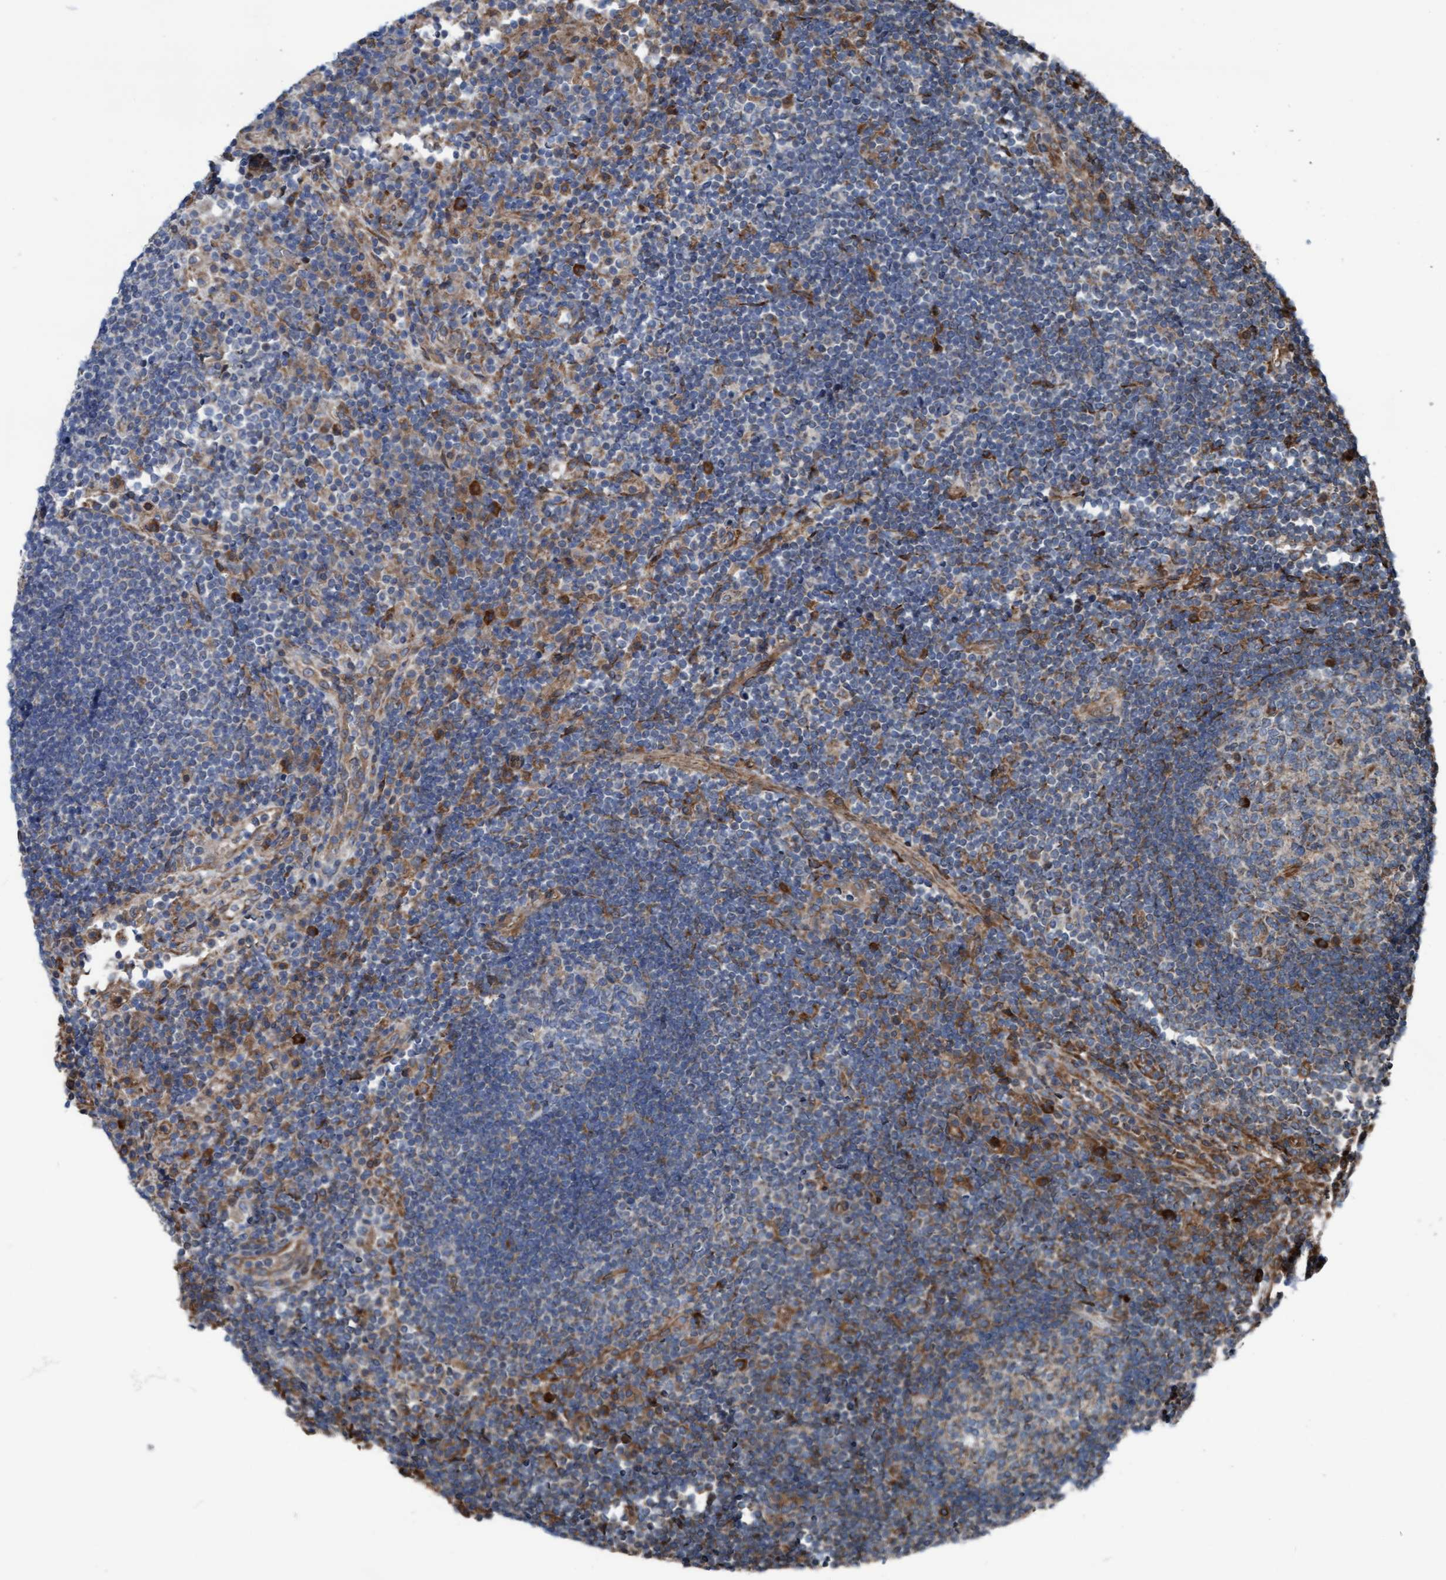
{"staining": {"intensity": "negative", "quantity": "none", "location": "none"}, "tissue": "lymph node", "cell_type": "Germinal center cells", "image_type": "normal", "snomed": [{"axis": "morphology", "description": "Normal tissue, NOS"}, {"axis": "topography", "description": "Lymph node"}], "caption": "High power microscopy histopathology image of an immunohistochemistry (IHC) micrograph of unremarkable lymph node, revealing no significant positivity in germinal center cells. The staining was performed using DAB to visualize the protein expression in brown, while the nuclei were stained in blue with hematoxylin (Magnification: 20x).", "gene": "RAP1GAP2", "patient": {"sex": "female", "age": 53}}